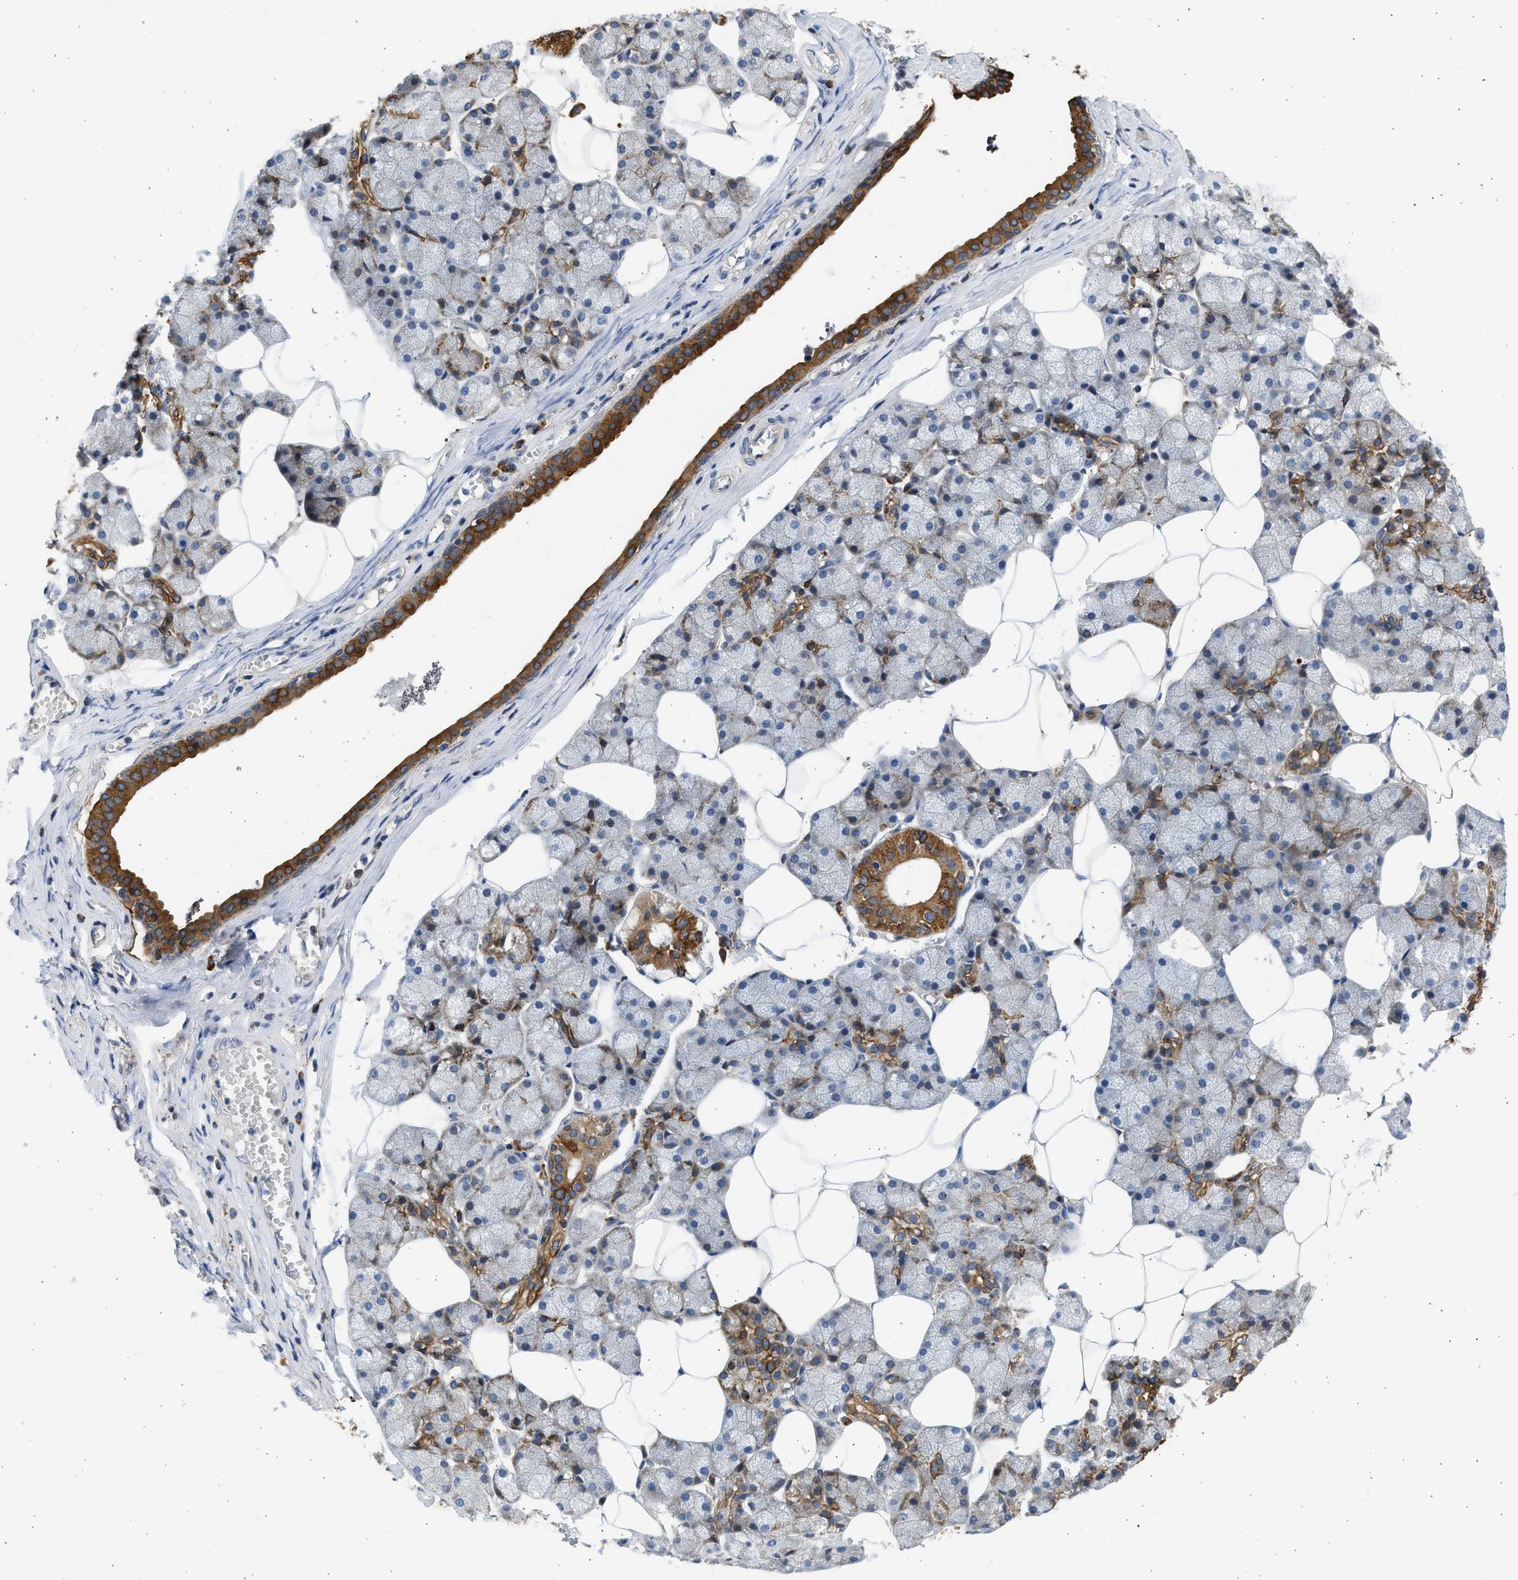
{"staining": {"intensity": "strong", "quantity": "25%-75%", "location": "cytoplasmic/membranous"}, "tissue": "salivary gland", "cell_type": "Glandular cells", "image_type": "normal", "snomed": [{"axis": "morphology", "description": "Normal tissue, NOS"}, {"axis": "topography", "description": "Salivary gland"}], "caption": "Strong cytoplasmic/membranous positivity is identified in about 25%-75% of glandular cells in benign salivary gland.", "gene": "PLD2", "patient": {"sex": "male", "age": 62}}